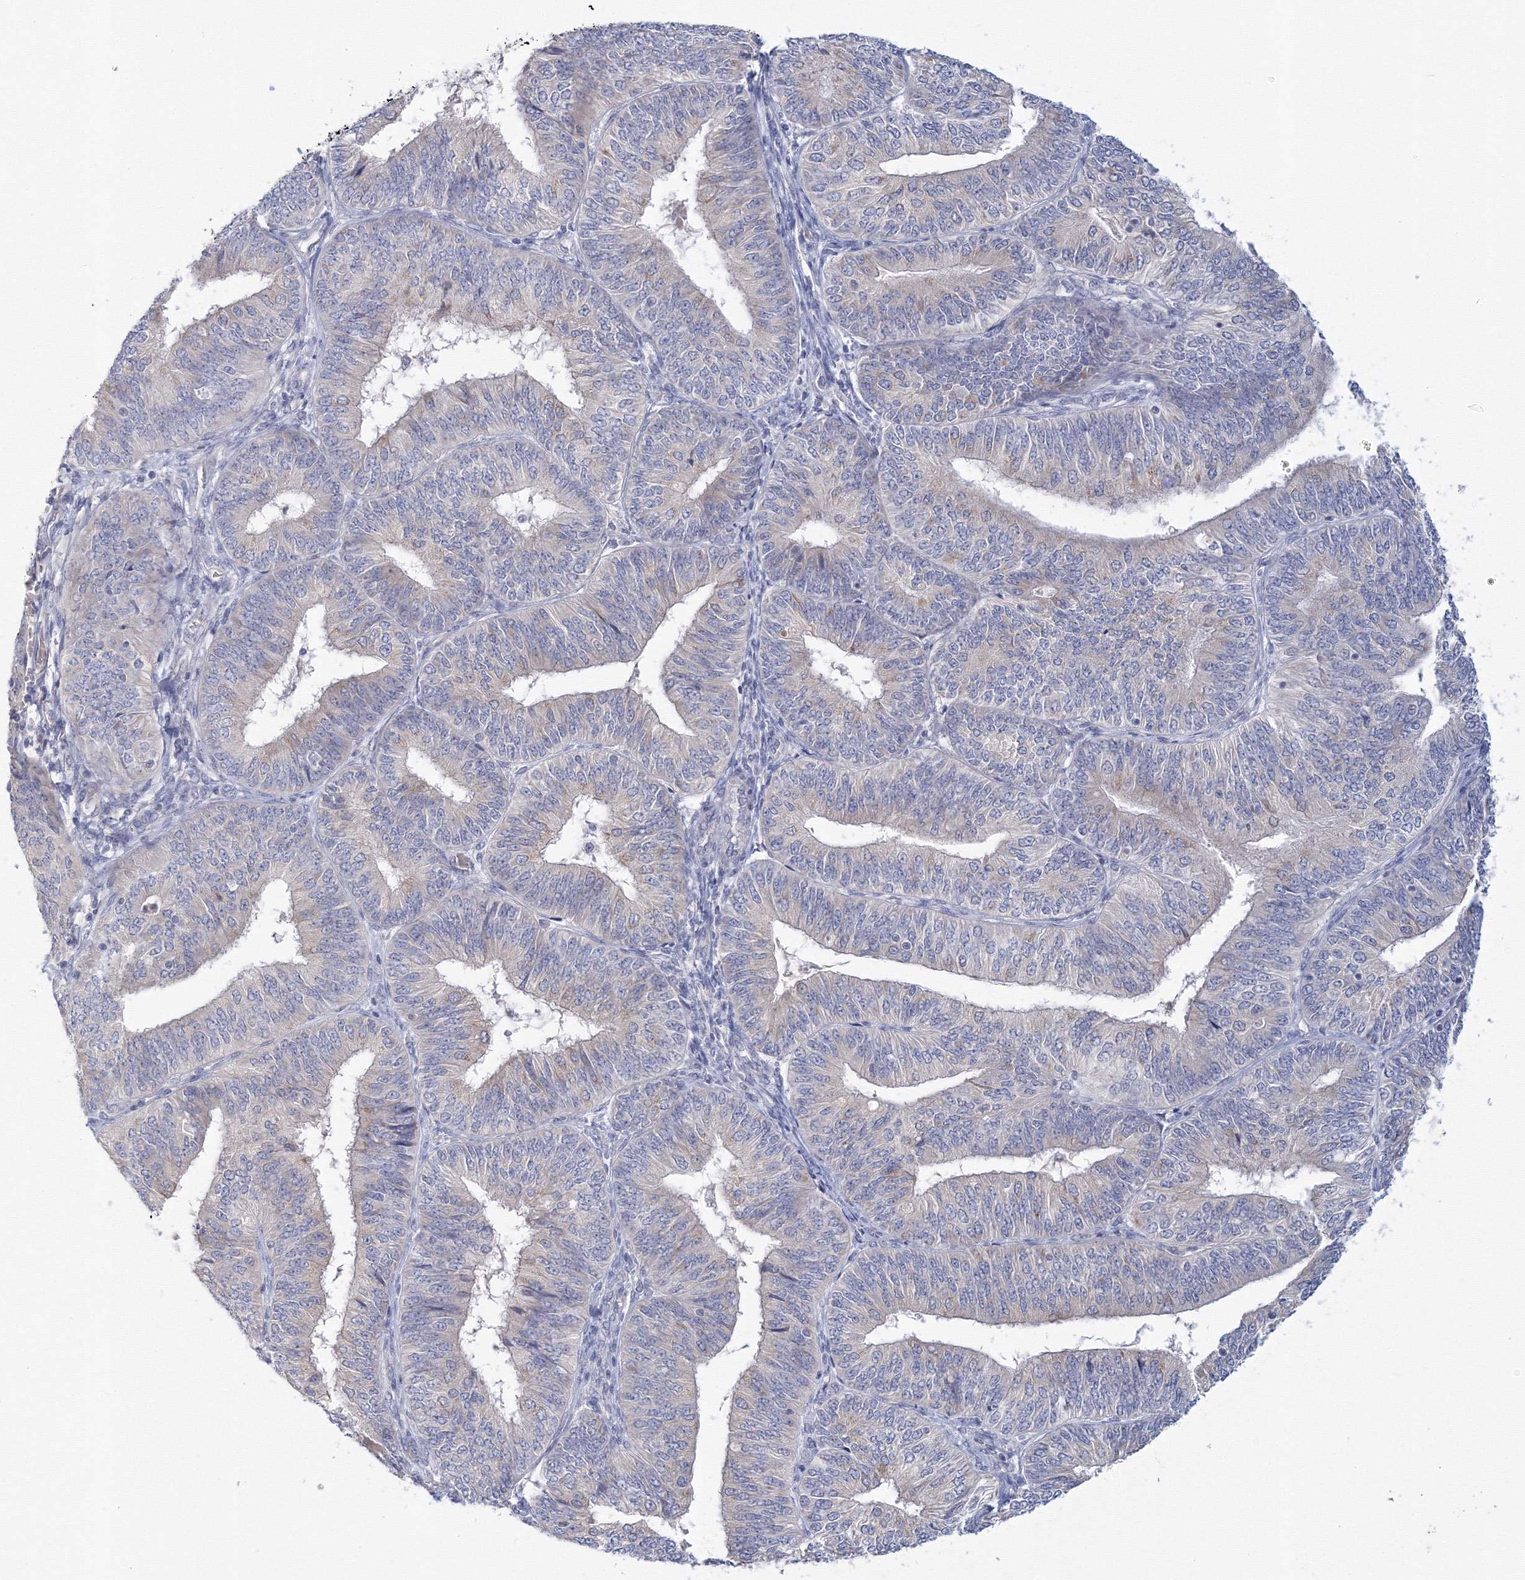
{"staining": {"intensity": "negative", "quantity": "none", "location": "none"}, "tissue": "endometrial cancer", "cell_type": "Tumor cells", "image_type": "cancer", "snomed": [{"axis": "morphology", "description": "Adenocarcinoma, NOS"}, {"axis": "topography", "description": "Endometrium"}], "caption": "Histopathology image shows no significant protein expression in tumor cells of endometrial adenocarcinoma.", "gene": "TACC2", "patient": {"sex": "female", "age": 58}}